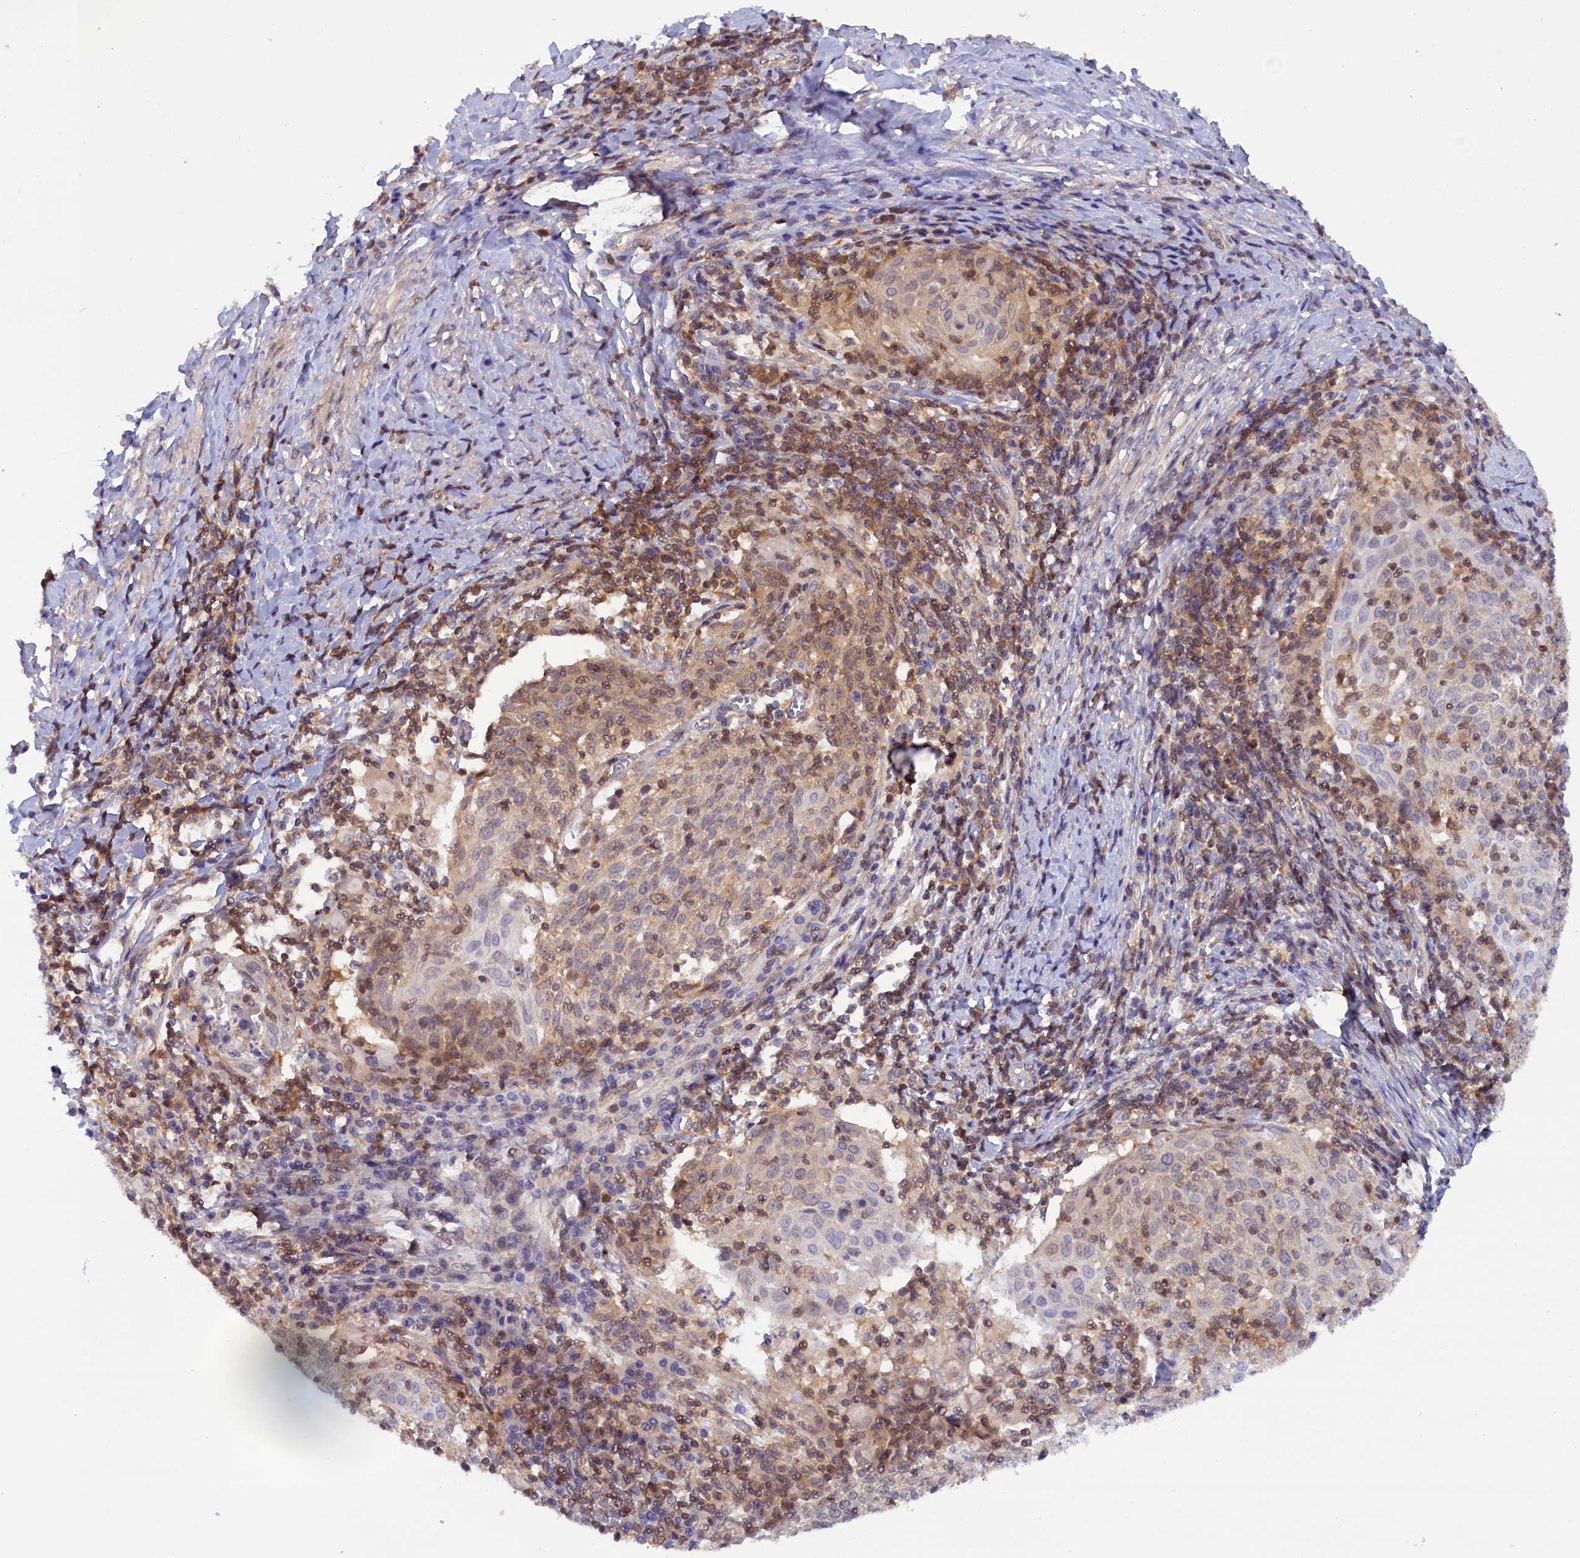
{"staining": {"intensity": "weak", "quantity": "<25%", "location": "cytoplasmic/membranous"}, "tissue": "cervical cancer", "cell_type": "Tumor cells", "image_type": "cancer", "snomed": [{"axis": "morphology", "description": "Squamous cell carcinoma, NOS"}, {"axis": "topography", "description": "Cervix"}], "caption": "Immunohistochemical staining of cervical squamous cell carcinoma exhibits no significant positivity in tumor cells. The staining is performed using DAB brown chromogen with nuclei counter-stained in using hematoxylin.", "gene": "TBCB", "patient": {"sex": "female", "age": 52}}